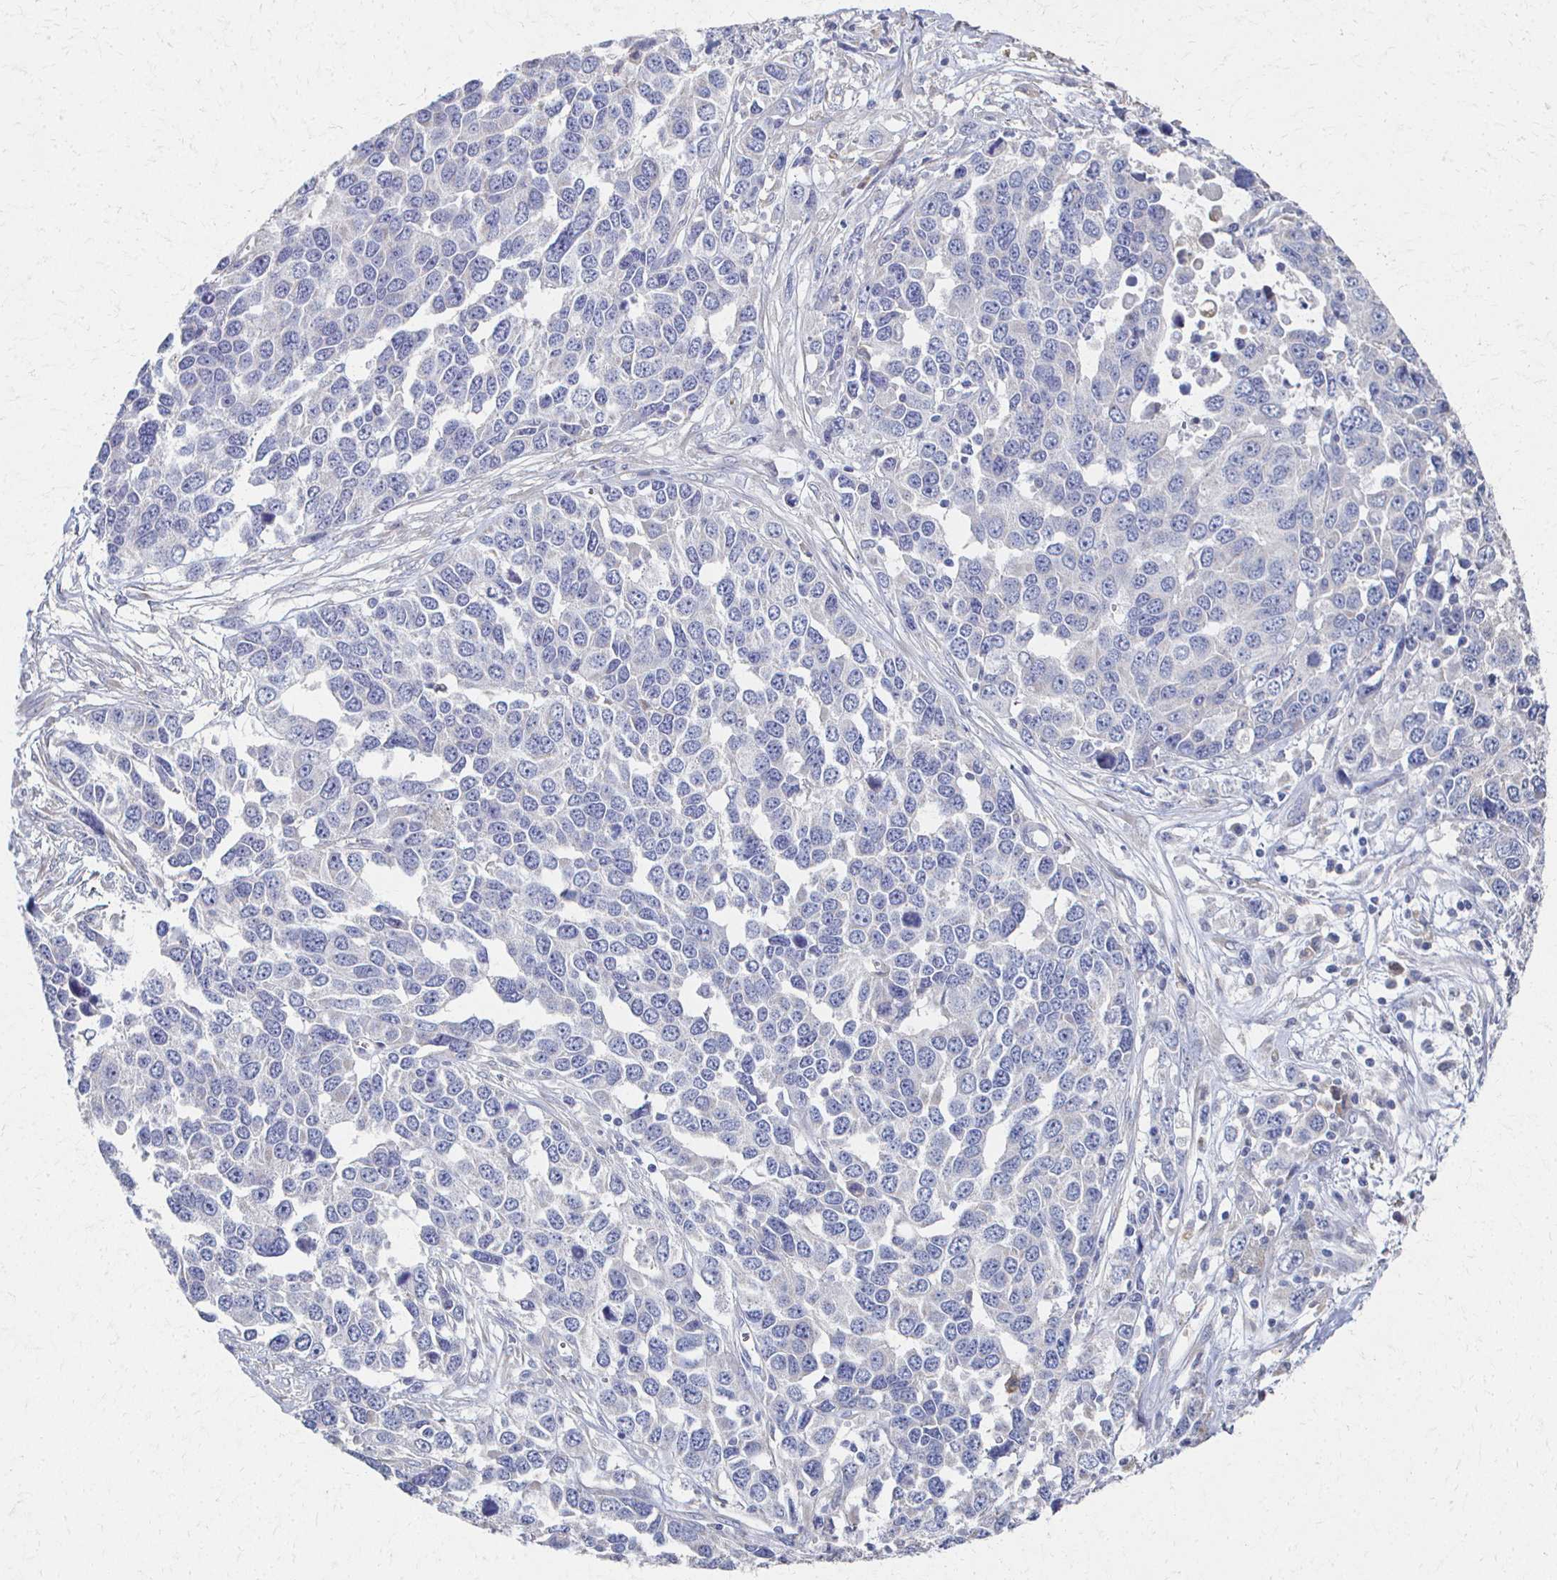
{"staining": {"intensity": "negative", "quantity": "none", "location": "none"}, "tissue": "ovarian cancer", "cell_type": "Tumor cells", "image_type": "cancer", "snomed": [{"axis": "morphology", "description": "Cystadenocarcinoma, serous, NOS"}, {"axis": "topography", "description": "Ovary"}], "caption": "This is an immunohistochemistry (IHC) photomicrograph of human serous cystadenocarcinoma (ovarian). There is no positivity in tumor cells.", "gene": "CX3CR1", "patient": {"sex": "female", "age": 76}}